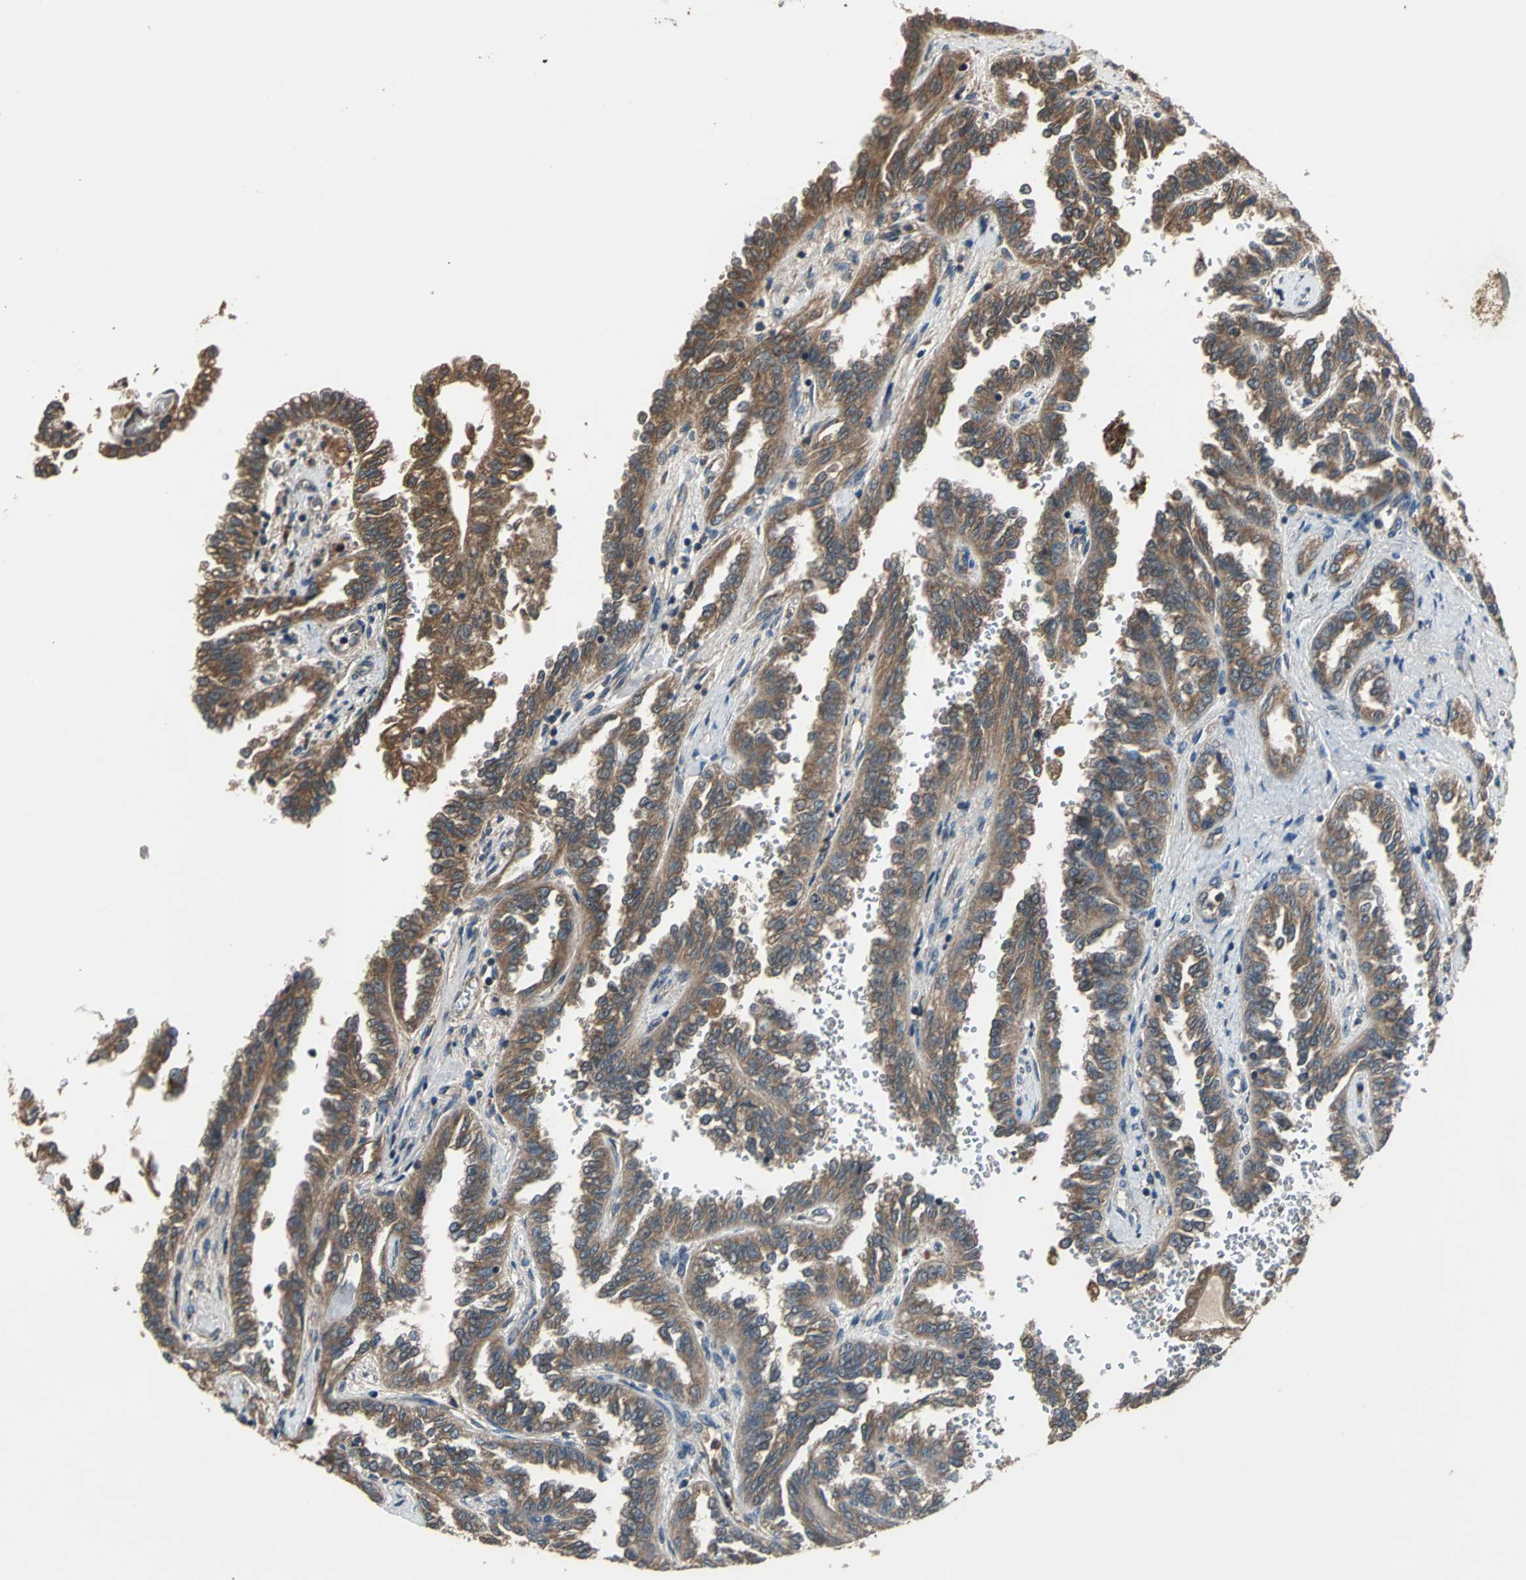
{"staining": {"intensity": "strong", "quantity": ">75%", "location": "cytoplasmic/membranous"}, "tissue": "renal cancer", "cell_type": "Tumor cells", "image_type": "cancer", "snomed": [{"axis": "morphology", "description": "Inflammation, NOS"}, {"axis": "morphology", "description": "Adenocarcinoma, NOS"}, {"axis": "topography", "description": "Kidney"}], "caption": "Tumor cells show high levels of strong cytoplasmic/membranous expression in about >75% of cells in renal cancer.", "gene": "ZNF608", "patient": {"sex": "male", "age": 68}}